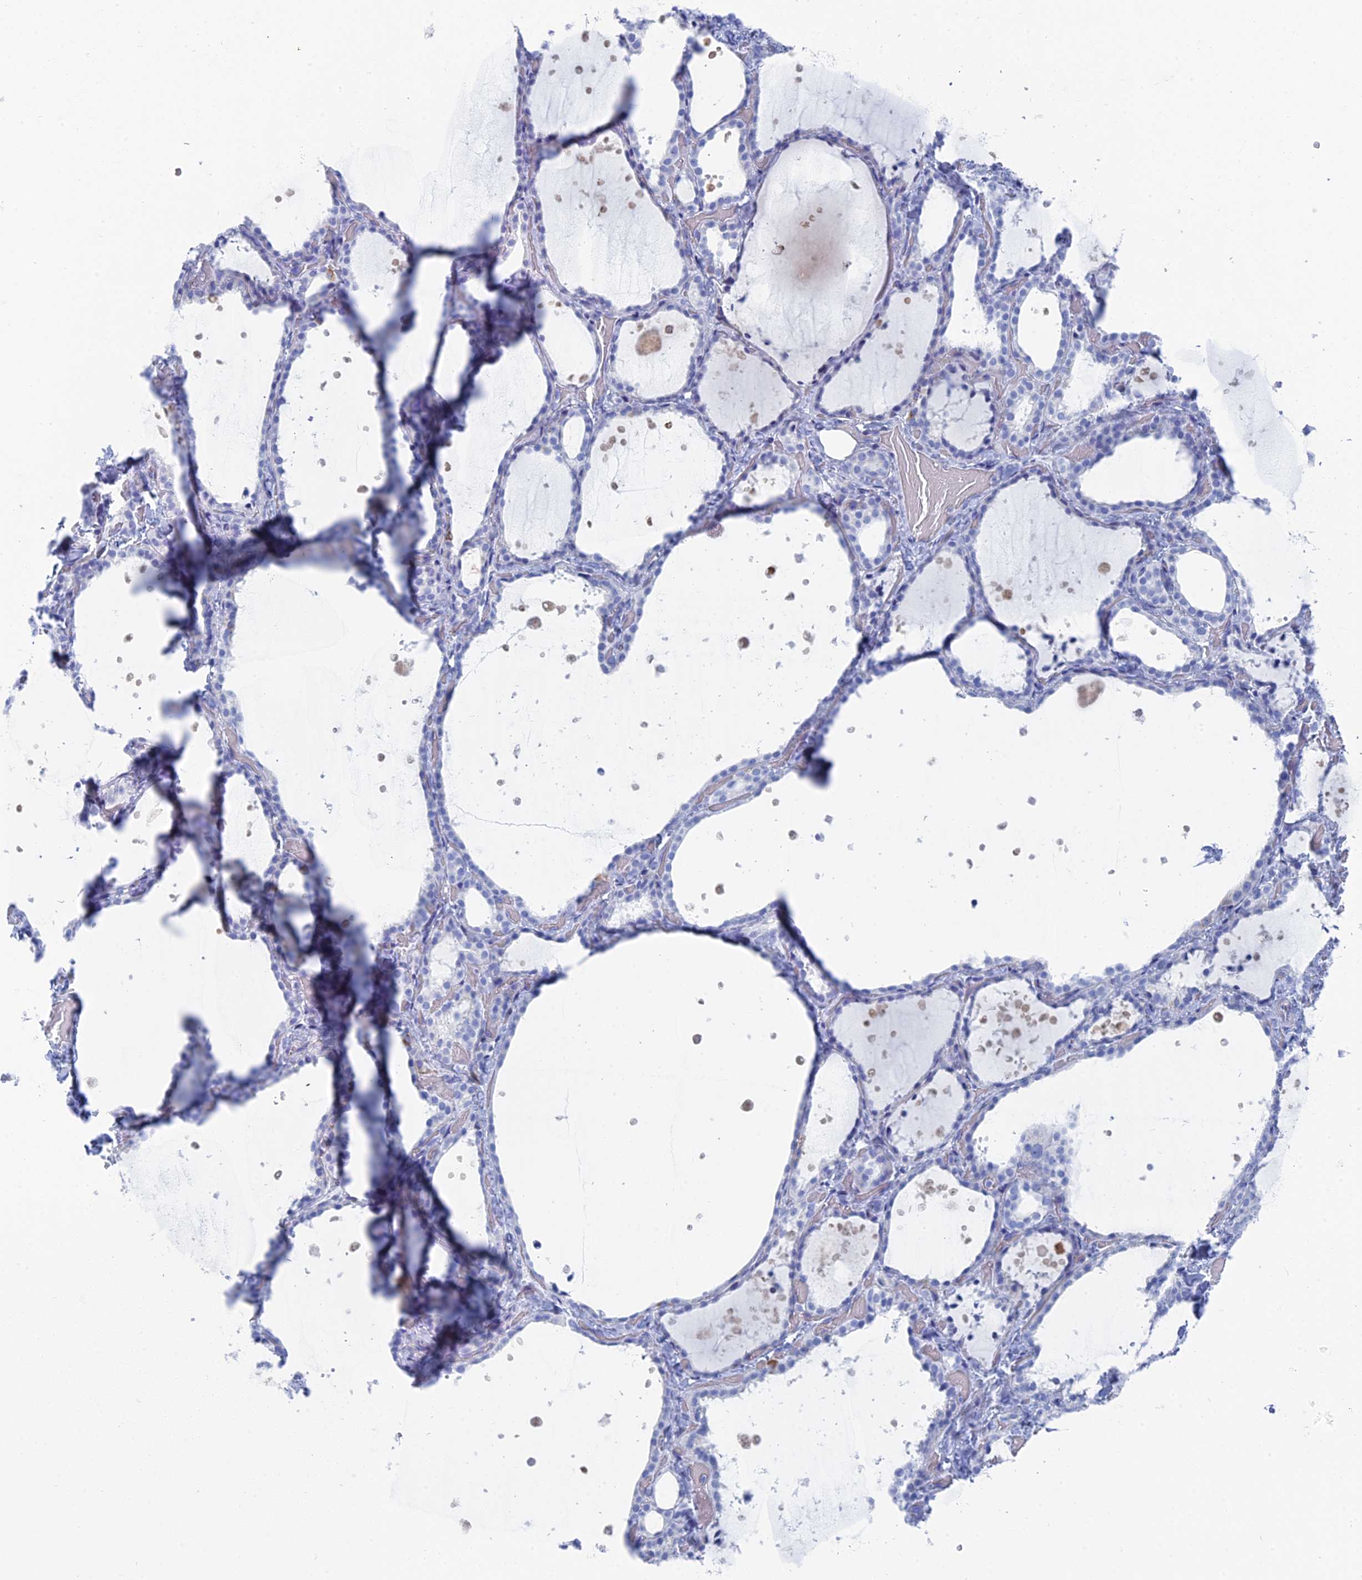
{"staining": {"intensity": "negative", "quantity": "none", "location": "none"}, "tissue": "thyroid gland", "cell_type": "Glandular cells", "image_type": "normal", "snomed": [{"axis": "morphology", "description": "Normal tissue, NOS"}, {"axis": "topography", "description": "Thyroid gland"}], "caption": "Thyroid gland was stained to show a protein in brown. There is no significant staining in glandular cells. Nuclei are stained in blue.", "gene": "ALMS1", "patient": {"sex": "female", "age": 44}}